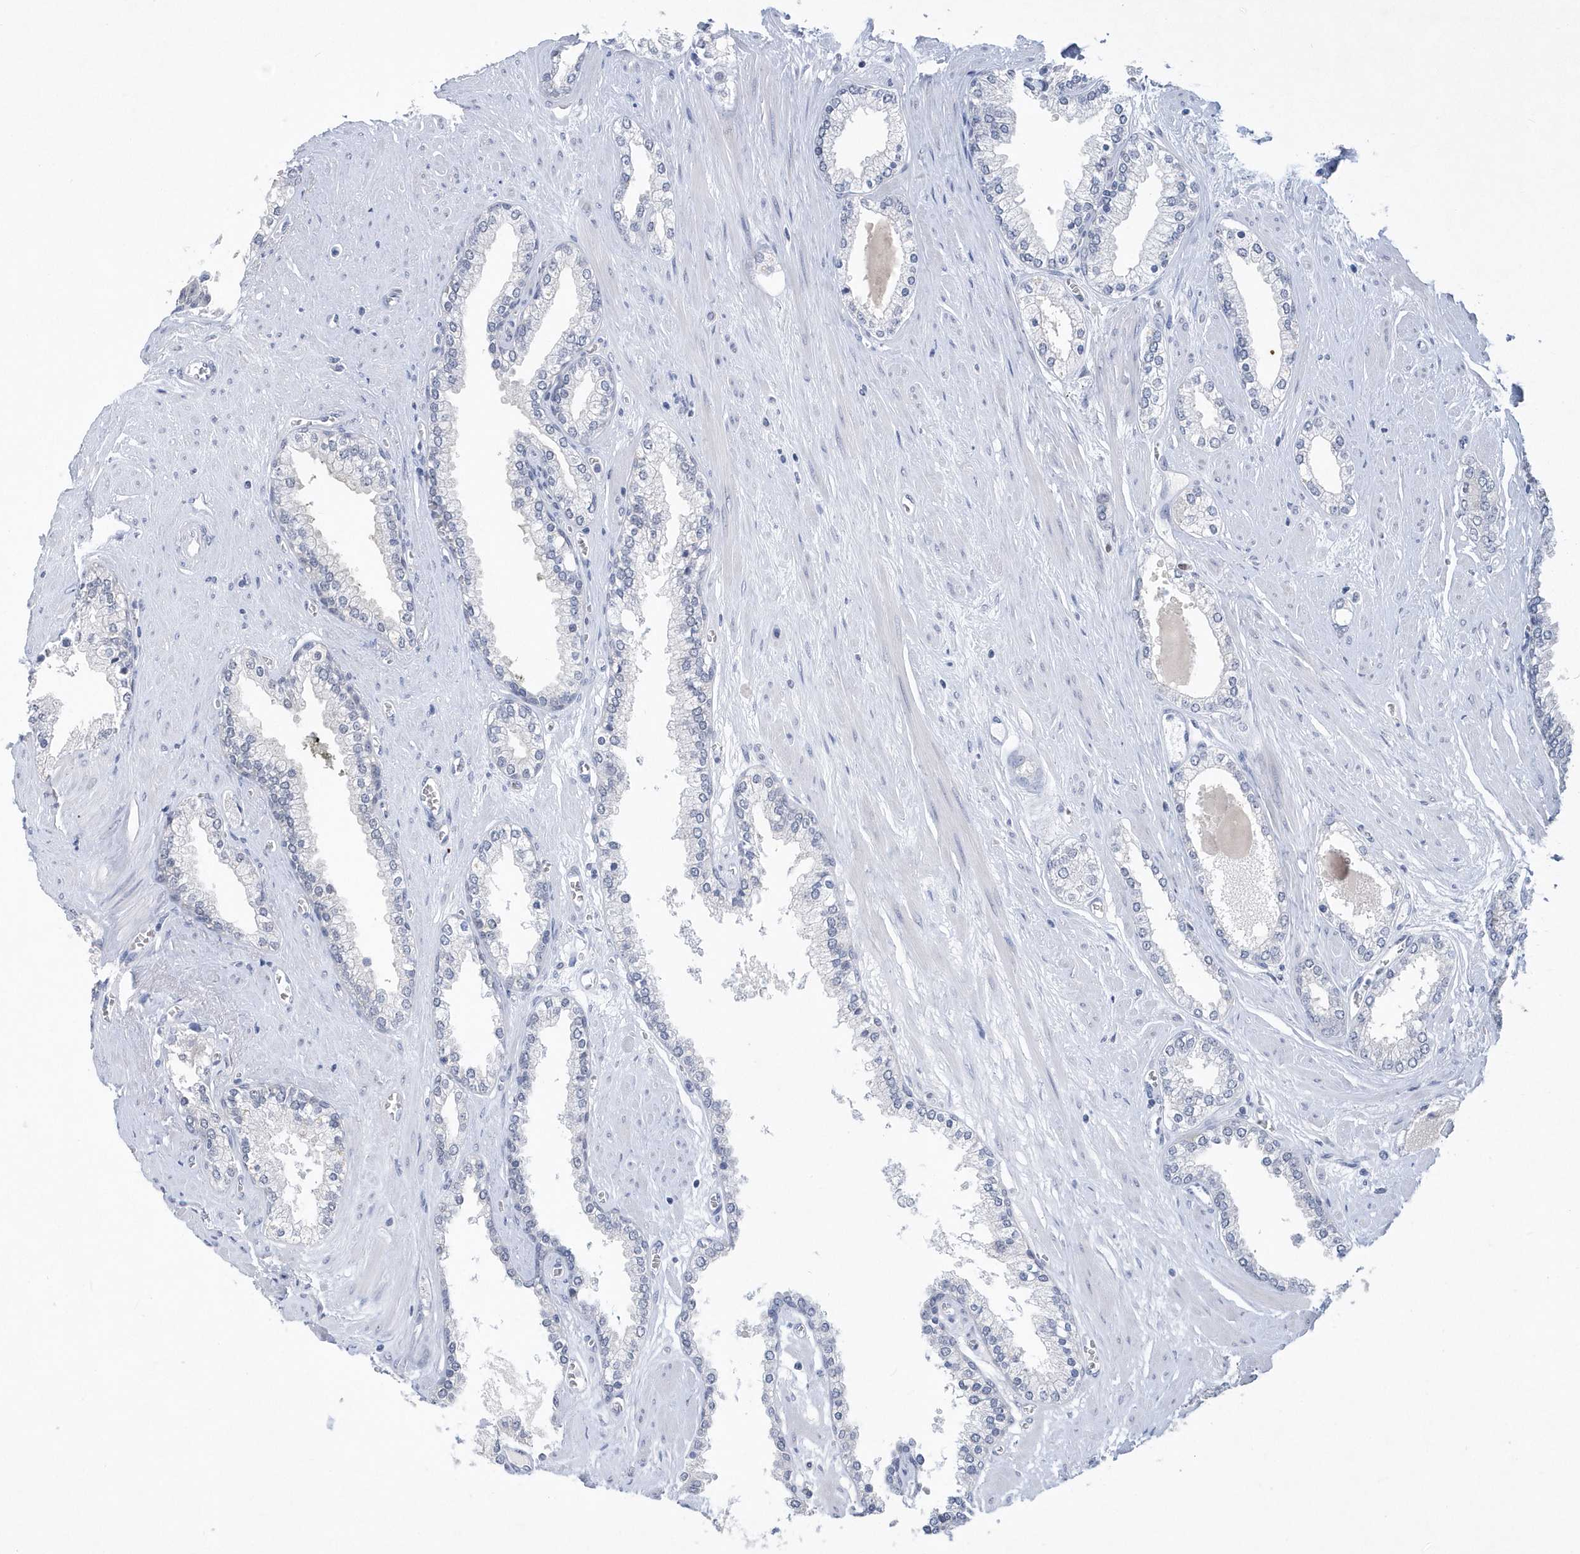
{"staining": {"intensity": "negative", "quantity": "none", "location": "none"}, "tissue": "prostate cancer", "cell_type": "Tumor cells", "image_type": "cancer", "snomed": [{"axis": "morphology", "description": "Adenocarcinoma, Low grade"}, {"axis": "topography", "description": "Prostate"}], "caption": "Protein analysis of adenocarcinoma (low-grade) (prostate) exhibits no significant positivity in tumor cells. (Stains: DAB (3,3'-diaminobenzidine) IHC with hematoxylin counter stain, Microscopy: brightfield microscopy at high magnification).", "gene": "SRGAP3", "patient": {"sex": "male", "age": 62}}